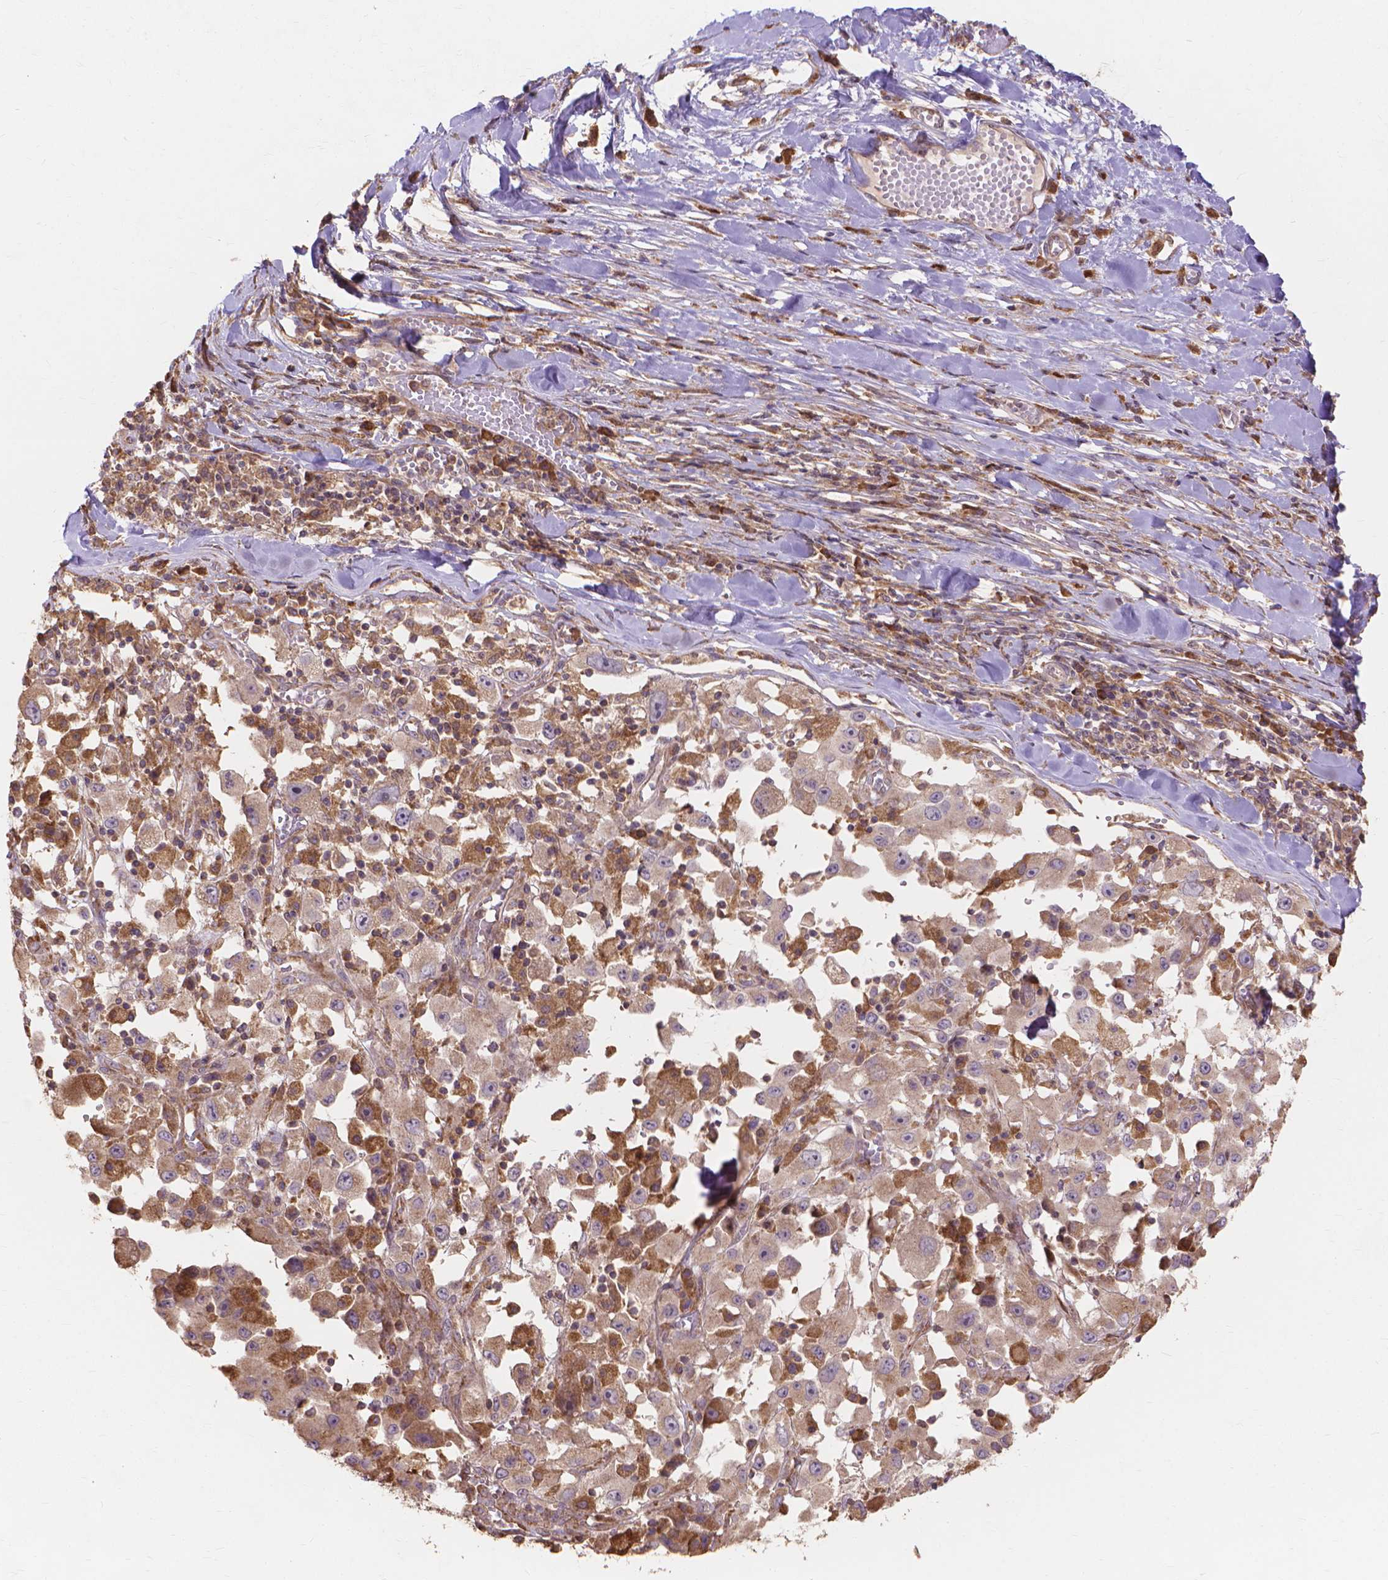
{"staining": {"intensity": "moderate", "quantity": ">75%", "location": "cytoplasmic/membranous"}, "tissue": "melanoma", "cell_type": "Tumor cells", "image_type": "cancer", "snomed": [{"axis": "morphology", "description": "Malignant melanoma, Metastatic site"}, {"axis": "topography", "description": "Lymph node"}], "caption": "Human malignant melanoma (metastatic site) stained with a brown dye demonstrates moderate cytoplasmic/membranous positive staining in about >75% of tumor cells.", "gene": "TAB2", "patient": {"sex": "male", "age": 50}}